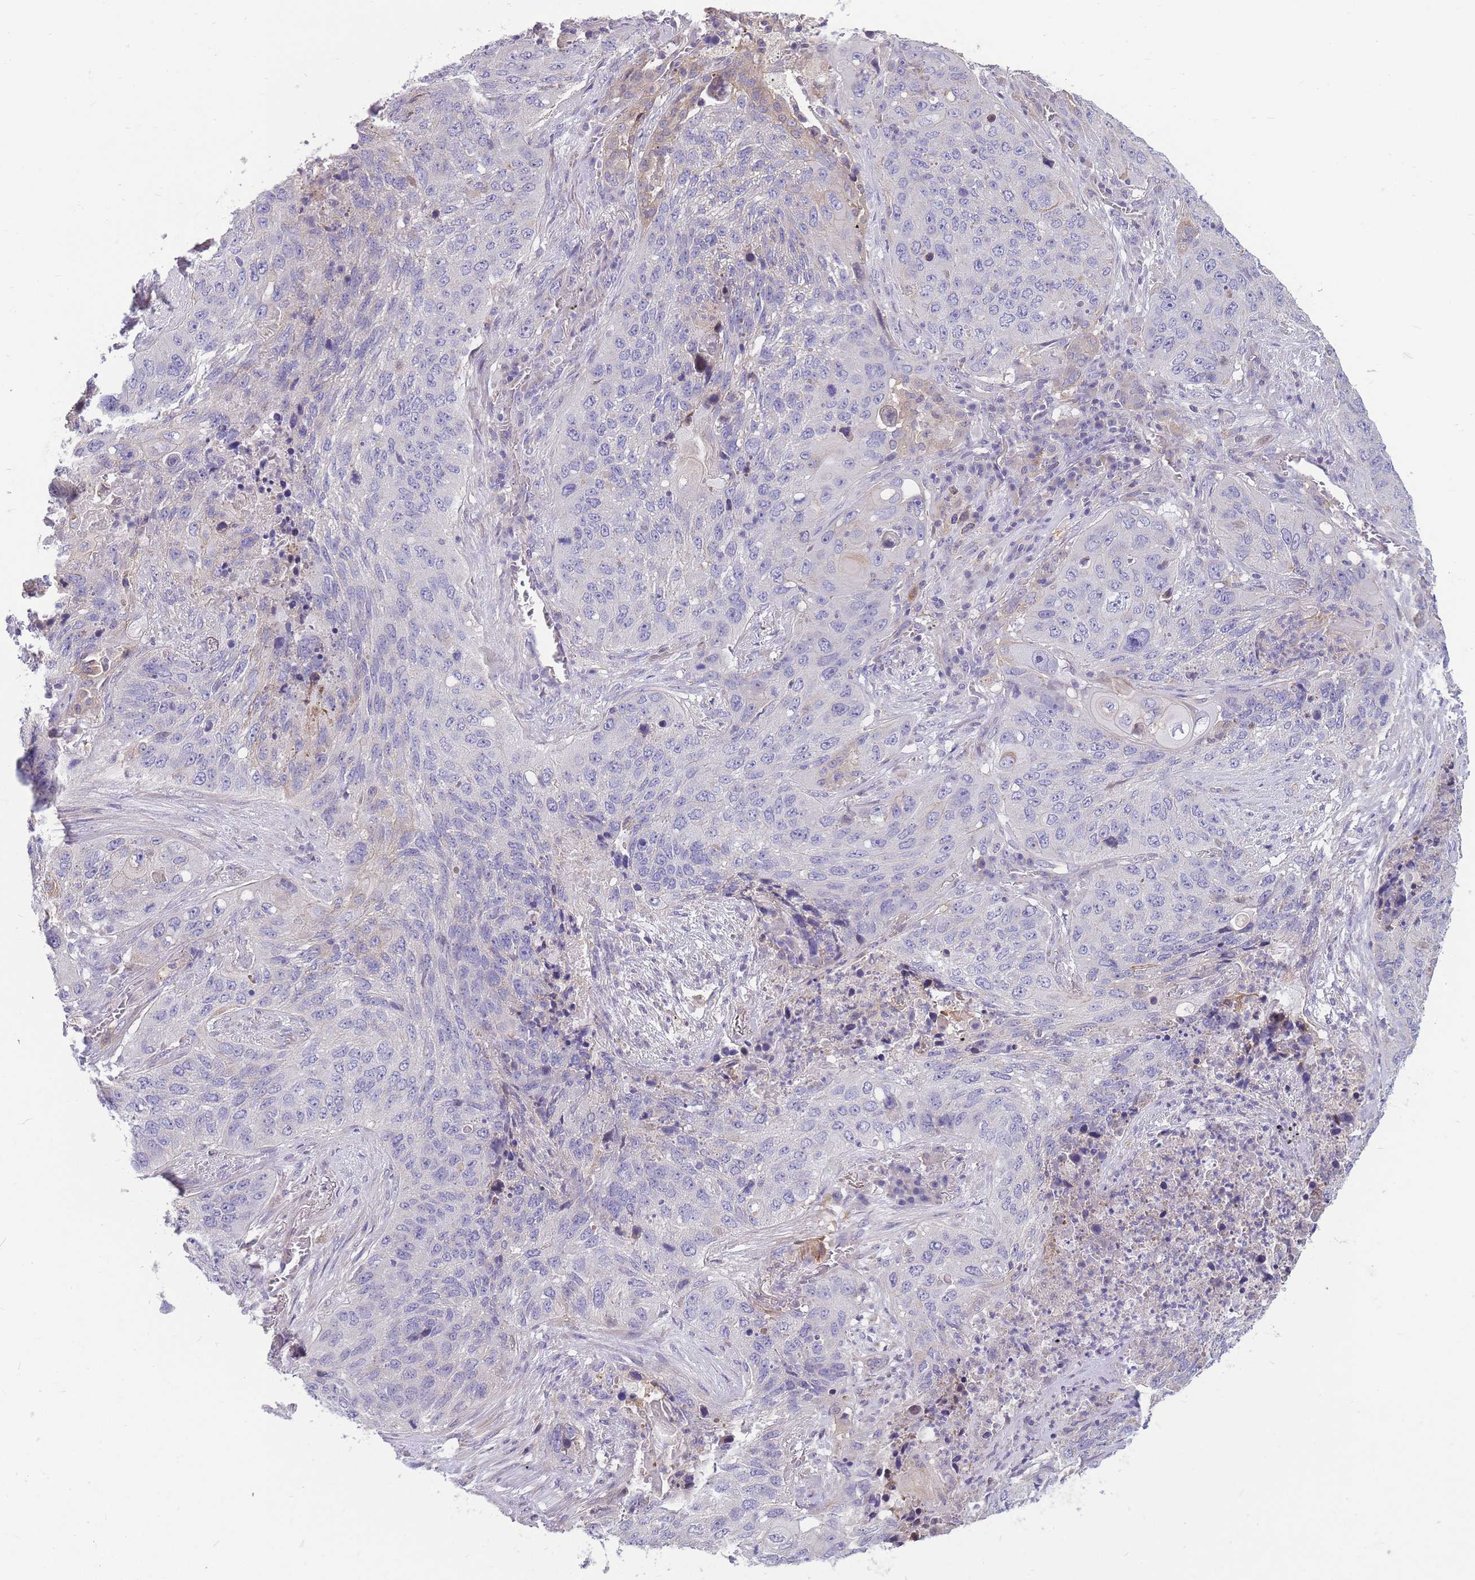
{"staining": {"intensity": "negative", "quantity": "none", "location": "none"}, "tissue": "lung cancer", "cell_type": "Tumor cells", "image_type": "cancer", "snomed": [{"axis": "morphology", "description": "Squamous cell carcinoma, NOS"}, {"axis": "topography", "description": "Lung"}], "caption": "High power microscopy micrograph of an IHC image of squamous cell carcinoma (lung), revealing no significant expression in tumor cells.", "gene": "OR5T1", "patient": {"sex": "female", "age": 63}}